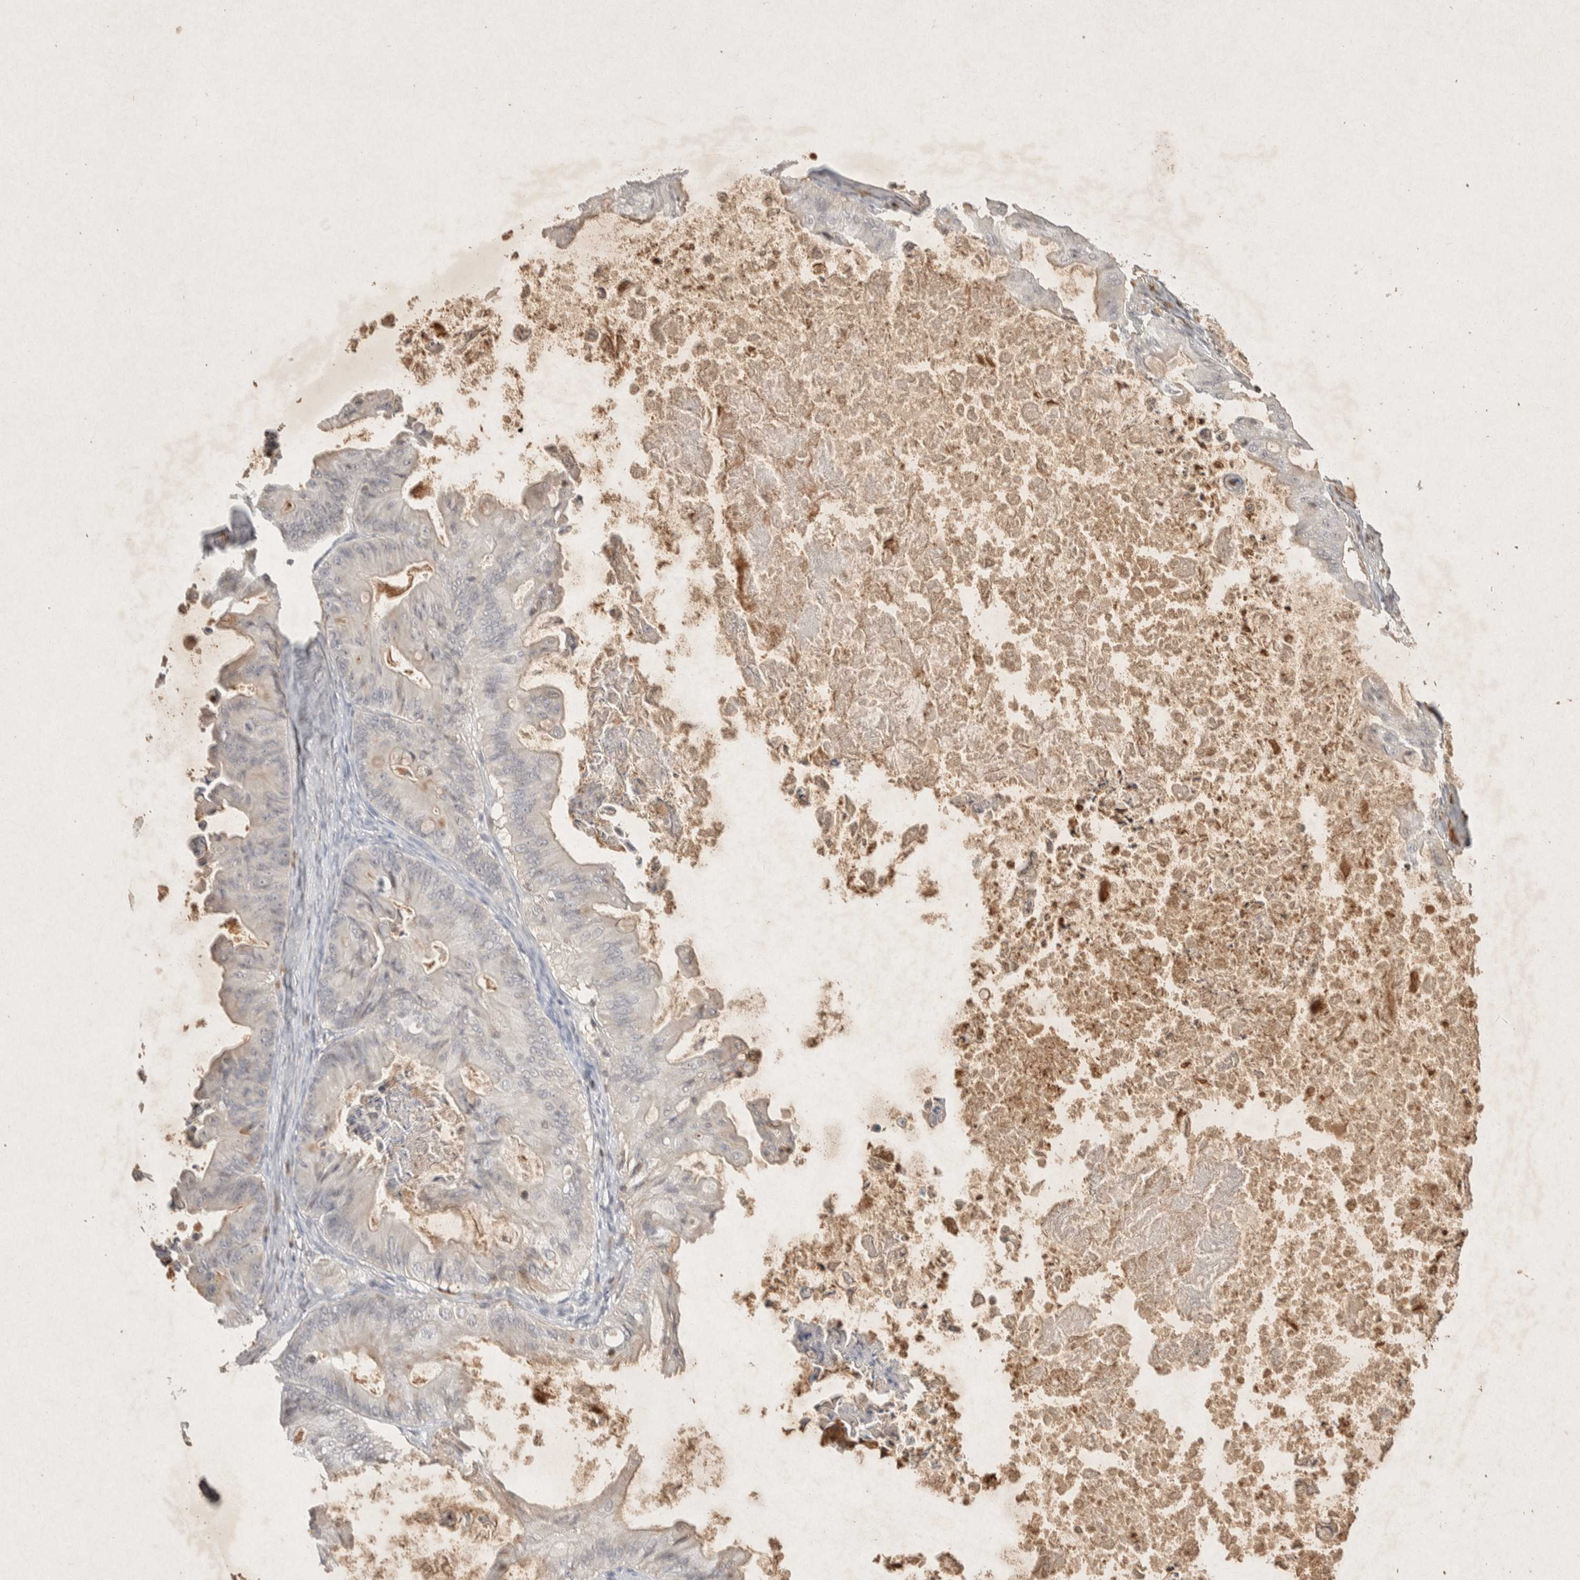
{"staining": {"intensity": "negative", "quantity": "none", "location": "none"}, "tissue": "ovarian cancer", "cell_type": "Tumor cells", "image_type": "cancer", "snomed": [{"axis": "morphology", "description": "Cystadenocarcinoma, mucinous, NOS"}, {"axis": "topography", "description": "Ovary"}], "caption": "Human ovarian cancer (mucinous cystadenocarcinoma) stained for a protein using IHC demonstrates no expression in tumor cells.", "gene": "RAC2", "patient": {"sex": "female", "age": 37}}